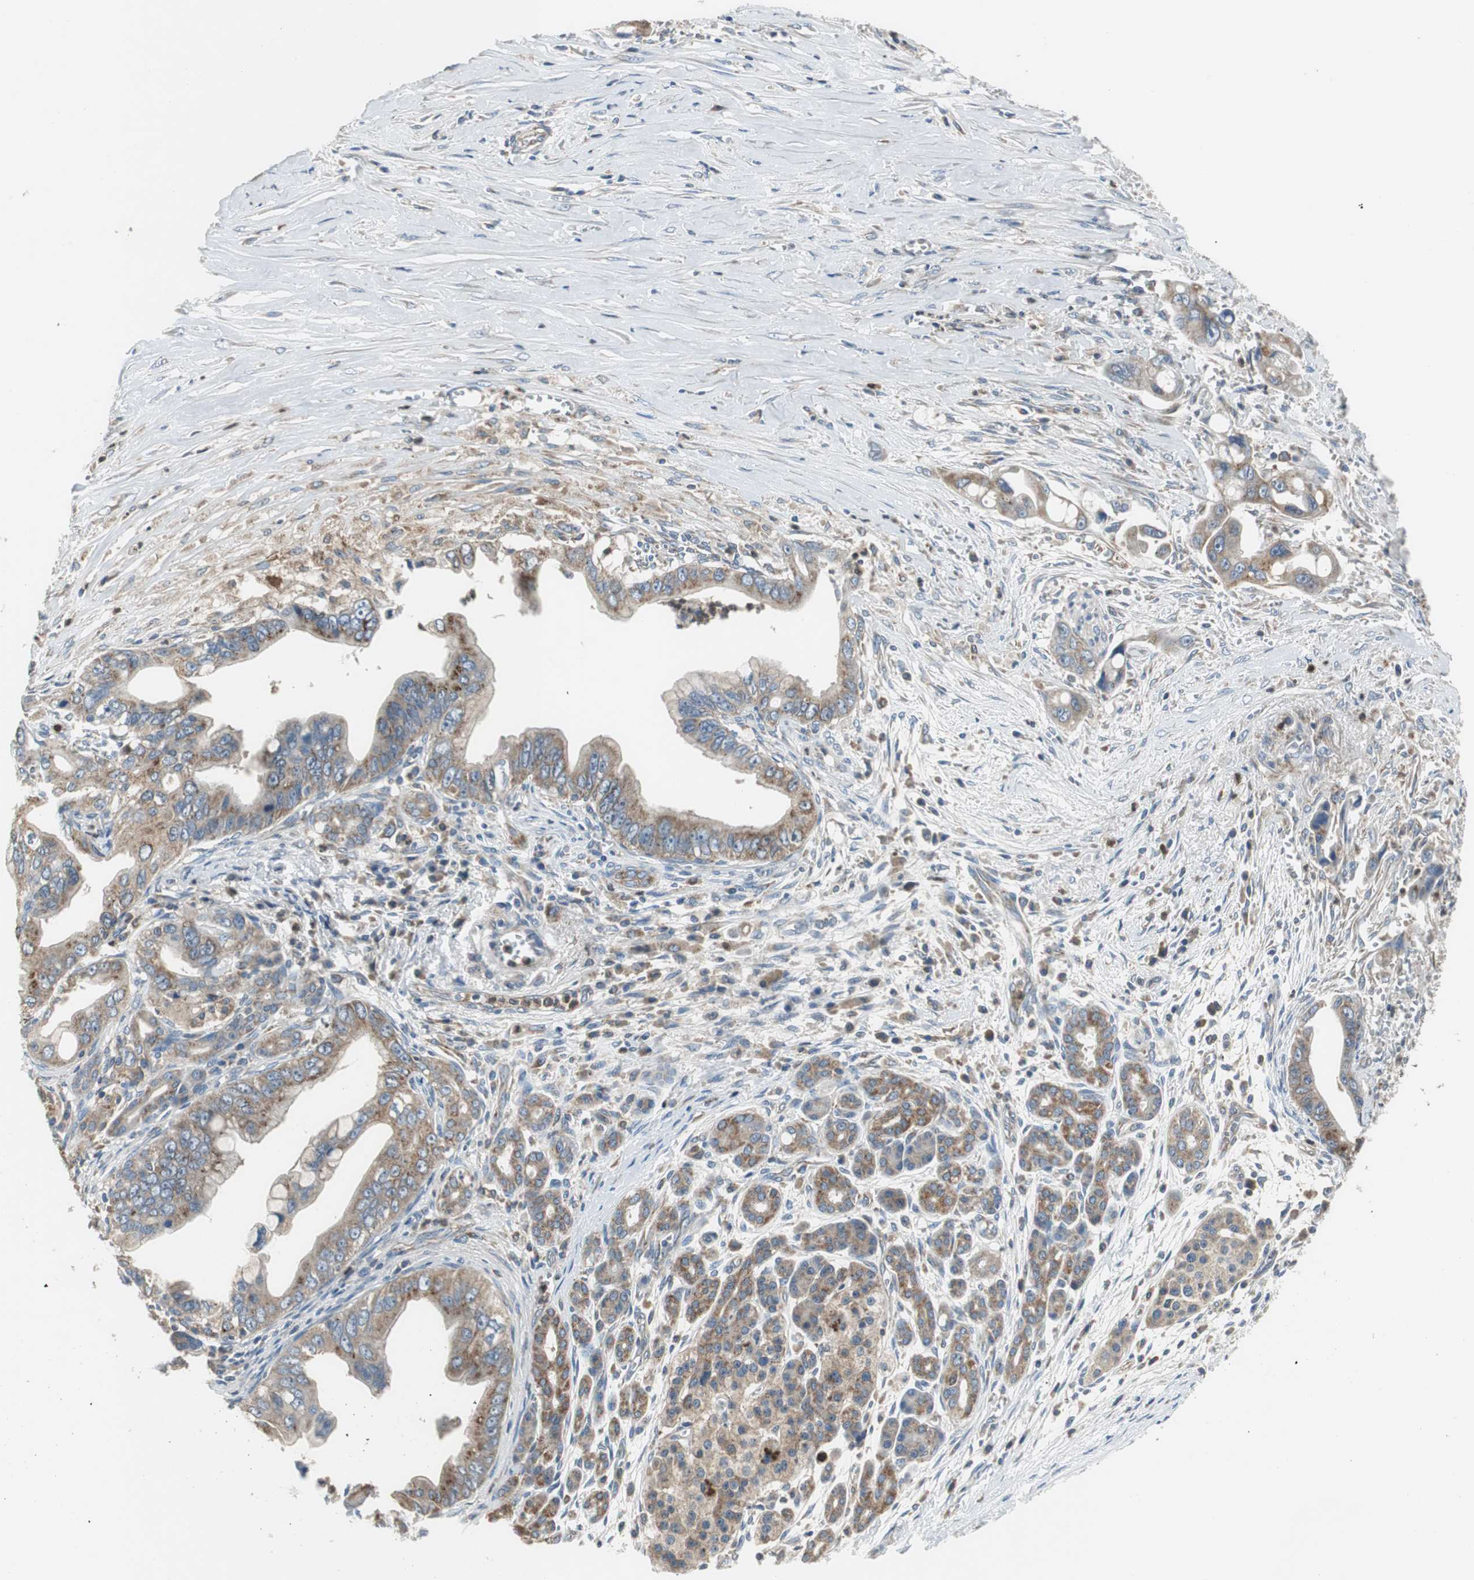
{"staining": {"intensity": "moderate", "quantity": ">75%", "location": "cytoplasmic/membranous"}, "tissue": "pancreatic cancer", "cell_type": "Tumor cells", "image_type": "cancer", "snomed": [{"axis": "morphology", "description": "Adenocarcinoma, NOS"}, {"axis": "topography", "description": "Pancreas"}], "caption": "Adenocarcinoma (pancreatic) tissue shows moderate cytoplasmic/membranous expression in about >75% of tumor cells", "gene": "PI4KB", "patient": {"sex": "male", "age": 59}}